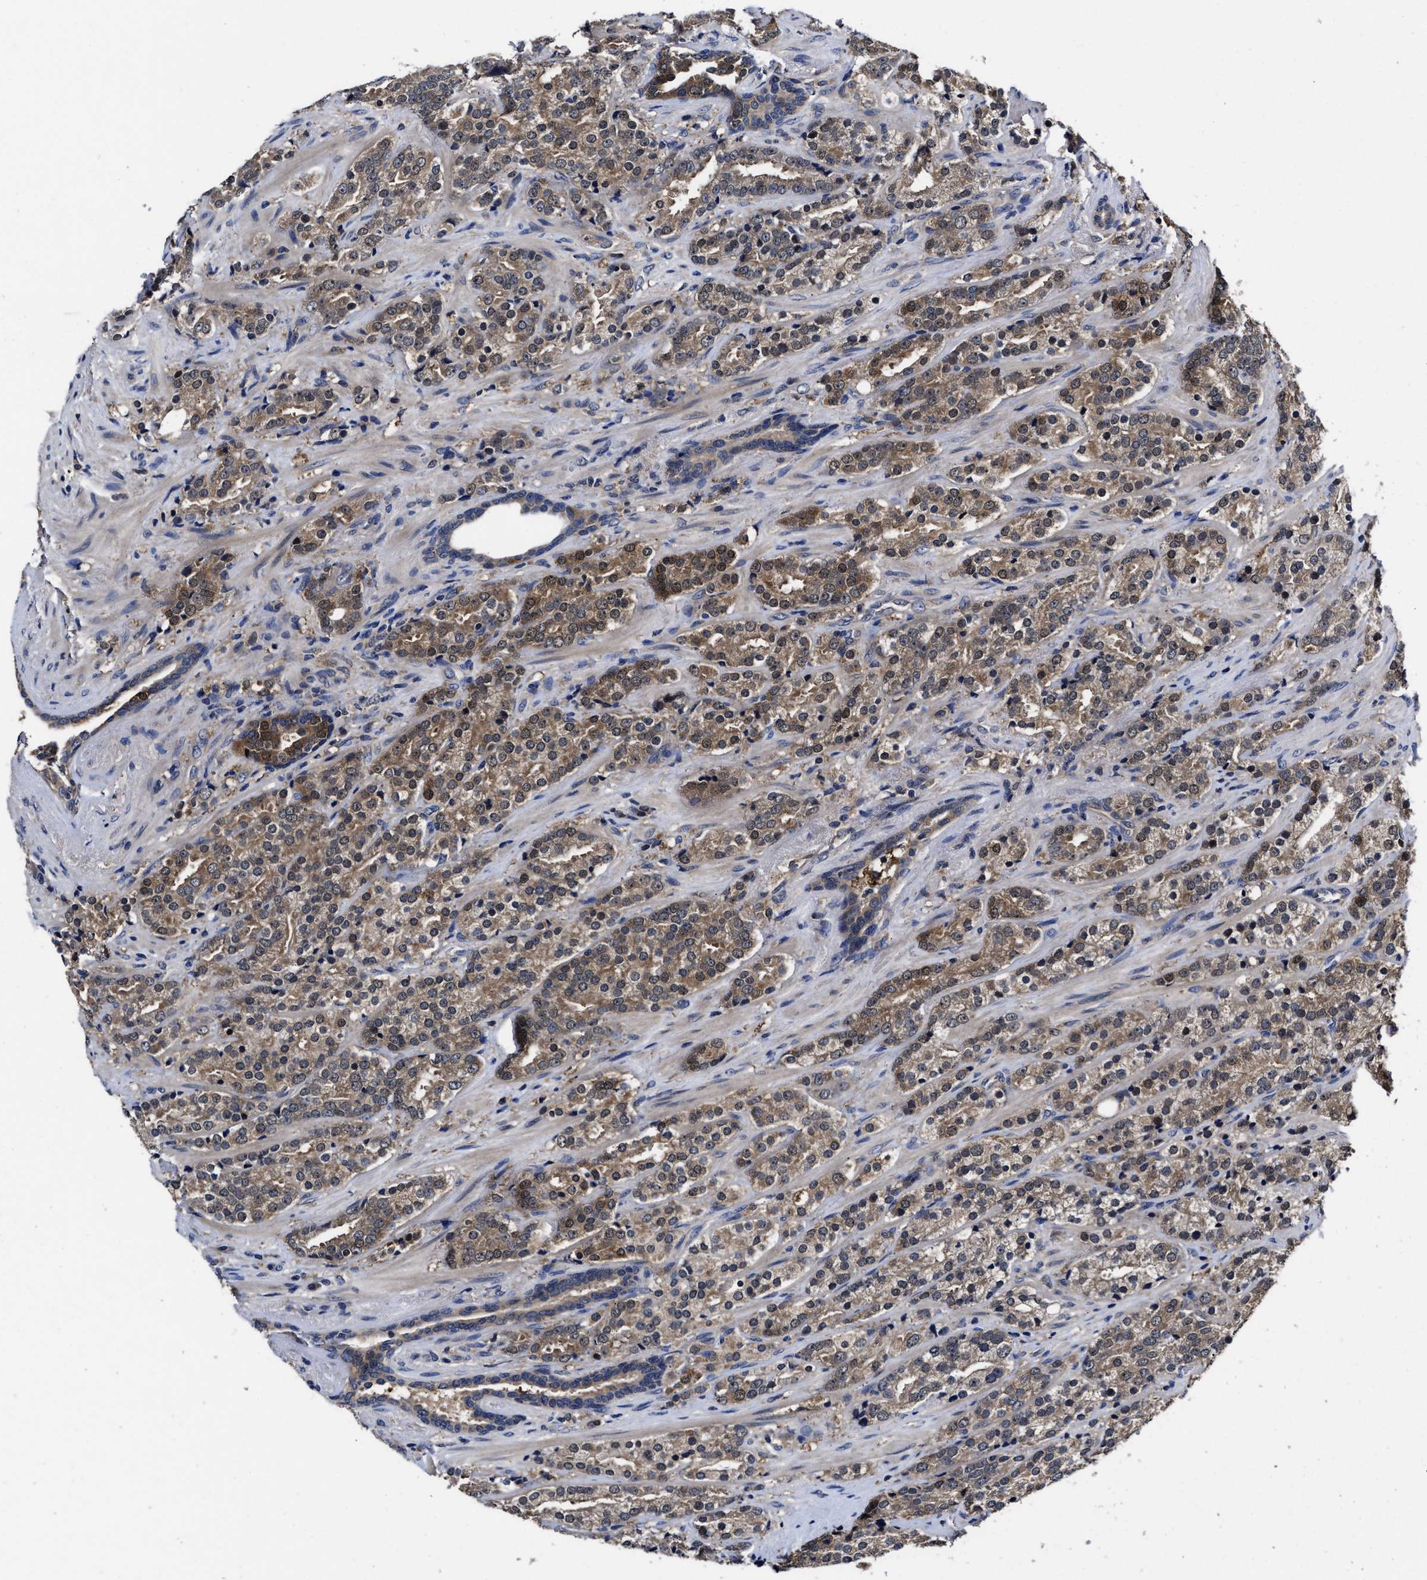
{"staining": {"intensity": "moderate", "quantity": "25%-75%", "location": "cytoplasmic/membranous"}, "tissue": "prostate cancer", "cell_type": "Tumor cells", "image_type": "cancer", "snomed": [{"axis": "morphology", "description": "Adenocarcinoma, High grade"}, {"axis": "topography", "description": "Prostate"}], "caption": "A micrograph of high-grade adenocarcinoma (prostate) stained for a protein demonstrates moderate cytoplasmic/membranous brown staining in tumor cells.", "gene": "SOCS5", "patient": {"sex": "male", "age": 71}}